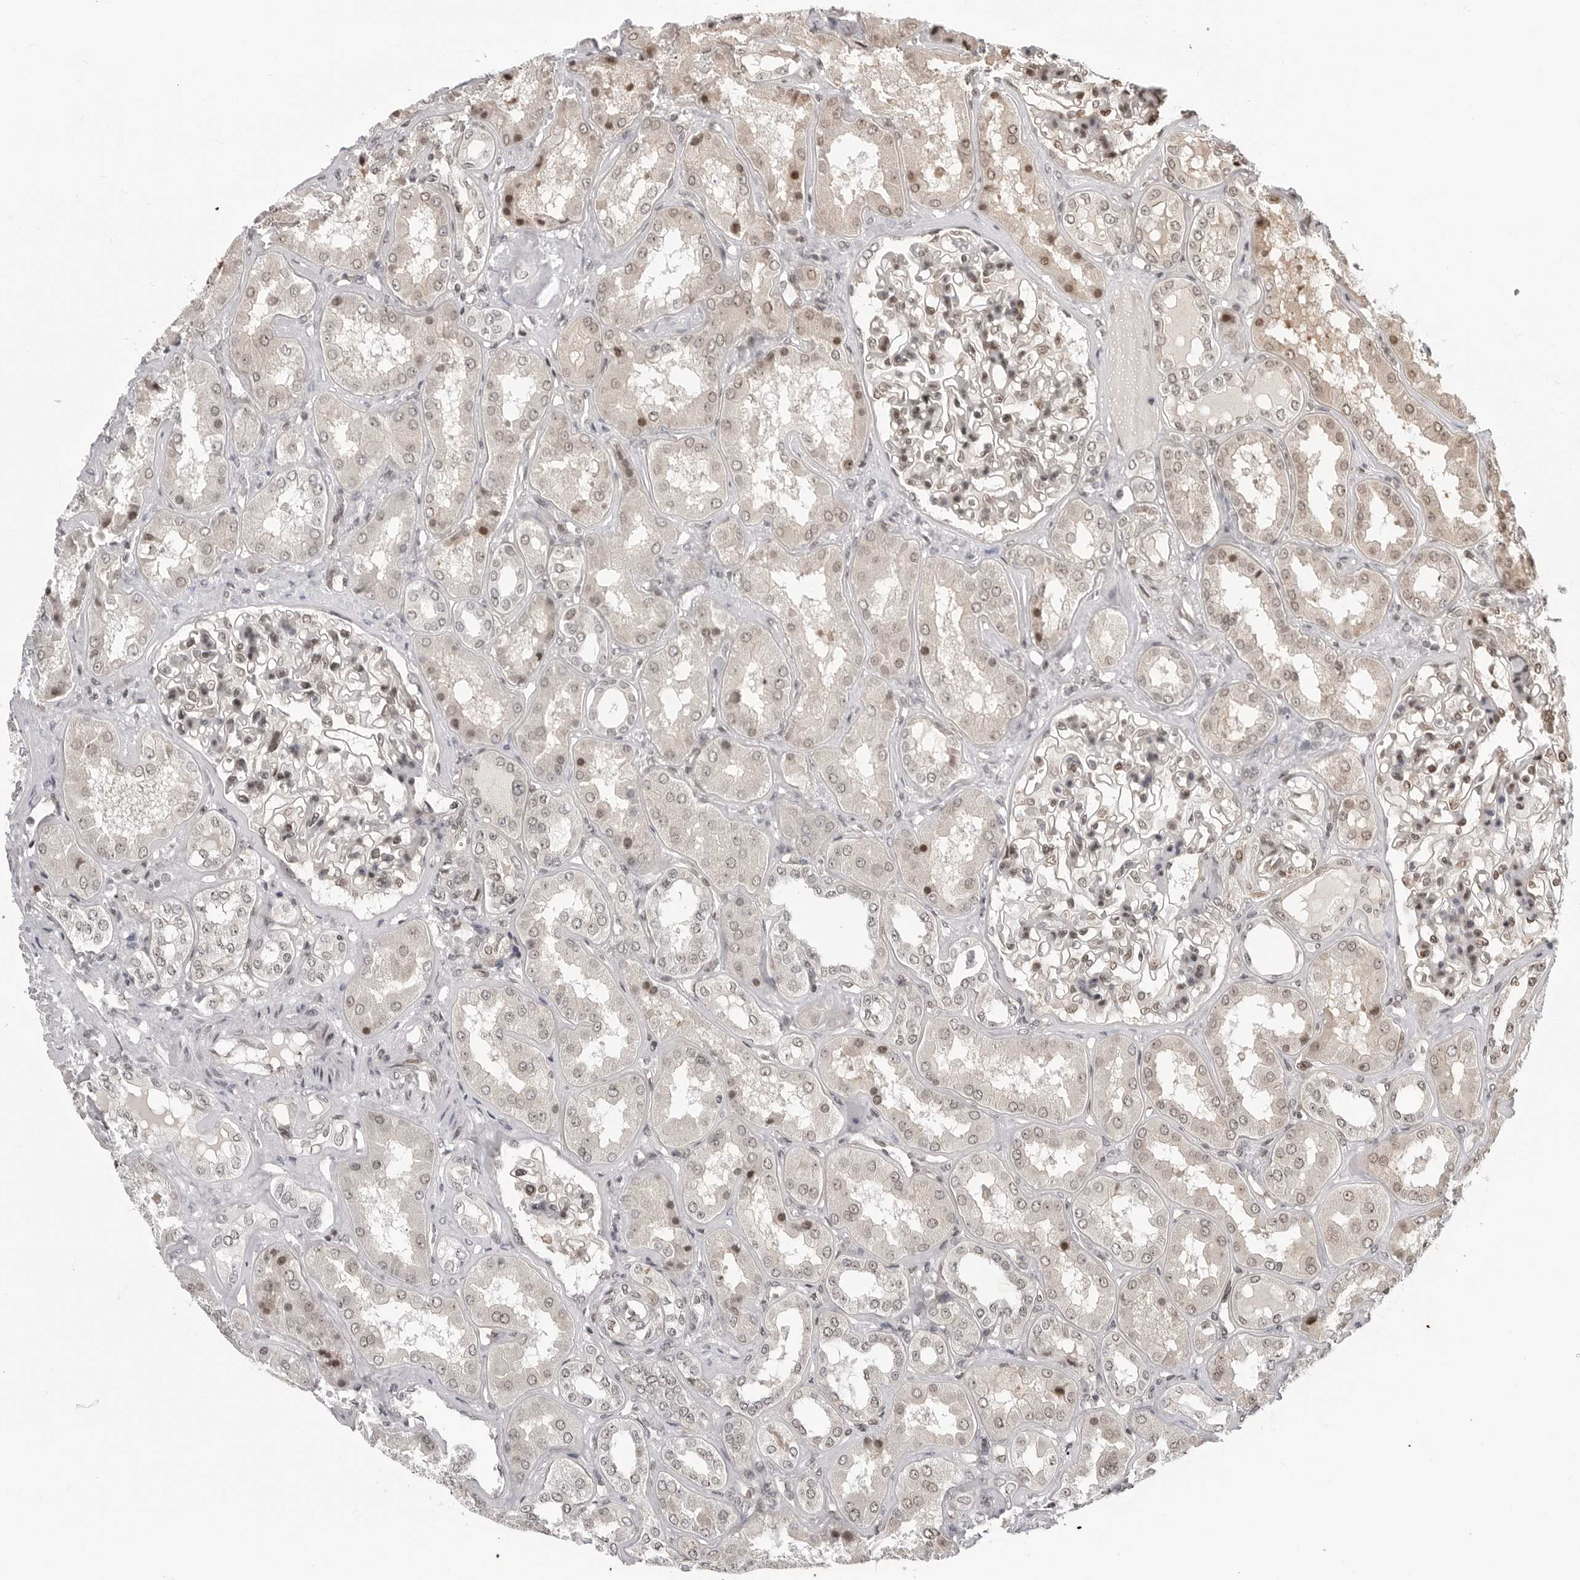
{"staining": {"intensity": "moderate", "quantity": "<25%", "location": "nuclear"}, "tissue": "kidney", "cell_type": "Cells in glomeruli", "image_type": "normal", "snomed": [{"axis": "morphology", "description": "Normal tissue, NOS"}, {"axis": "topography", "description": "Kidney"}], "caption": "This is a micrograph of IHC staining of benign kidney, which shows moderate expression in the nuclear of cells in glomeruli.", "gene": "C8orf33", "patient": {"sex": "female", "age": 56}}